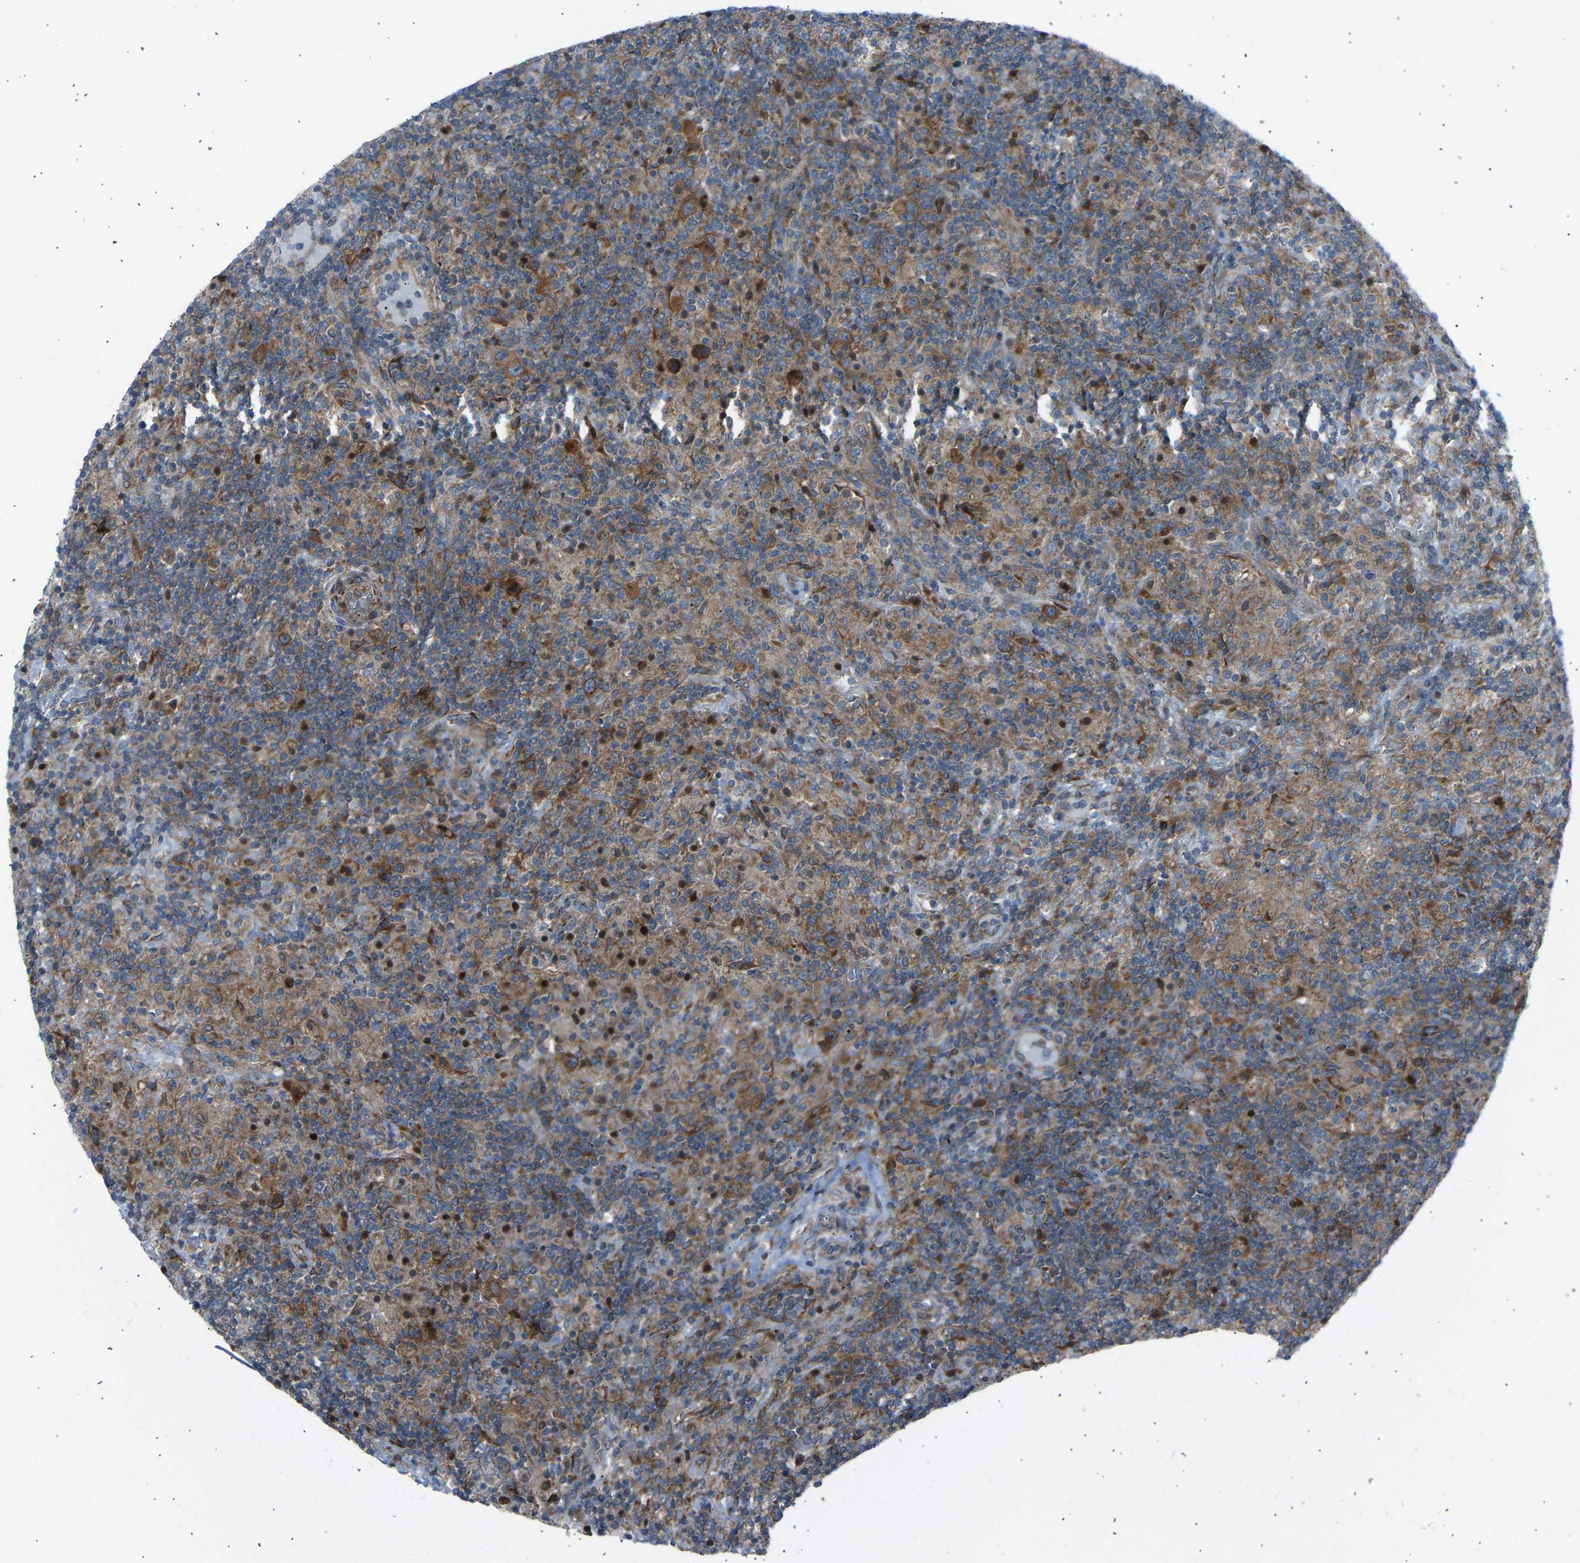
{"staining": {"intensity": "moderate", "quantity": ">75%", "location": "cytoplasmic/membranous"}, "tissue": "lymphoma", "cell_type": "Tumor cells", "image_type": "cancer", "snomed": [{"axis": "morphology", "description": "Hodgkin's disease, NOS"}, {"axis": "topography", "description": "Lymph node"}], "caption": "Immunohistochemistry (IHC) micrograph of human lymphoma stained for a protein (brown), which shows medium levels of moderate cytoplasmic/membranous staining in approximately >75% of tumor cells.", "gene": "VPS41", "patient": {"sex": "male", "age": 70}}